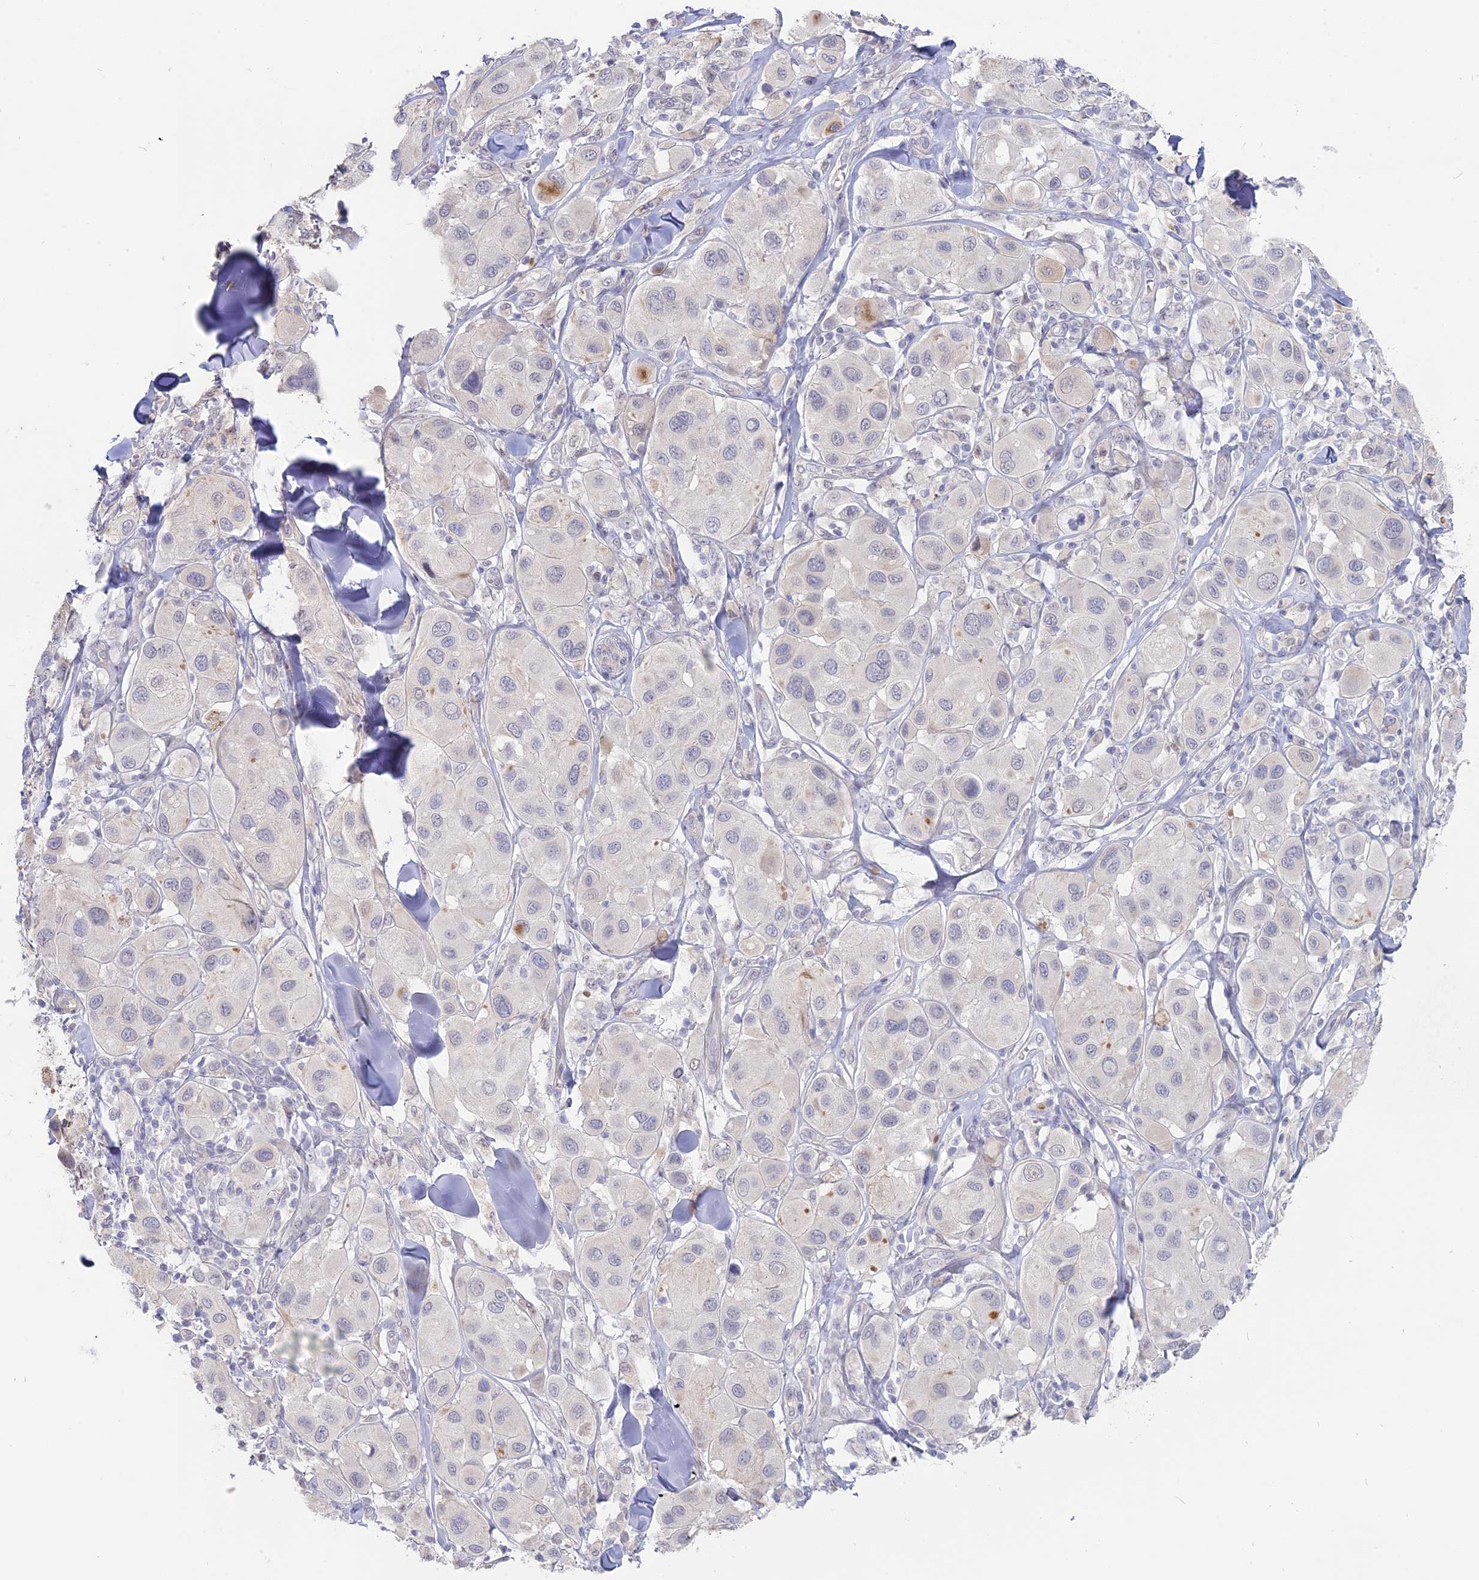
{"staining": {"intensity": "negative", "quantity": "none", "location": "none"}, "tissue": "melanoma", "cell_type": "Tumor cells", "image_type": "cancer", "snomed": [{"axis": "morphology", "description": "Malignant melanoma, Metastatic site"}, {"axis": "topography", "description": "Skin"}], "caption": "There is no significant expression in tumor cells of melanoma.", "gene": "MYO5B", "patient": {"sex": "male", "age": 41}}